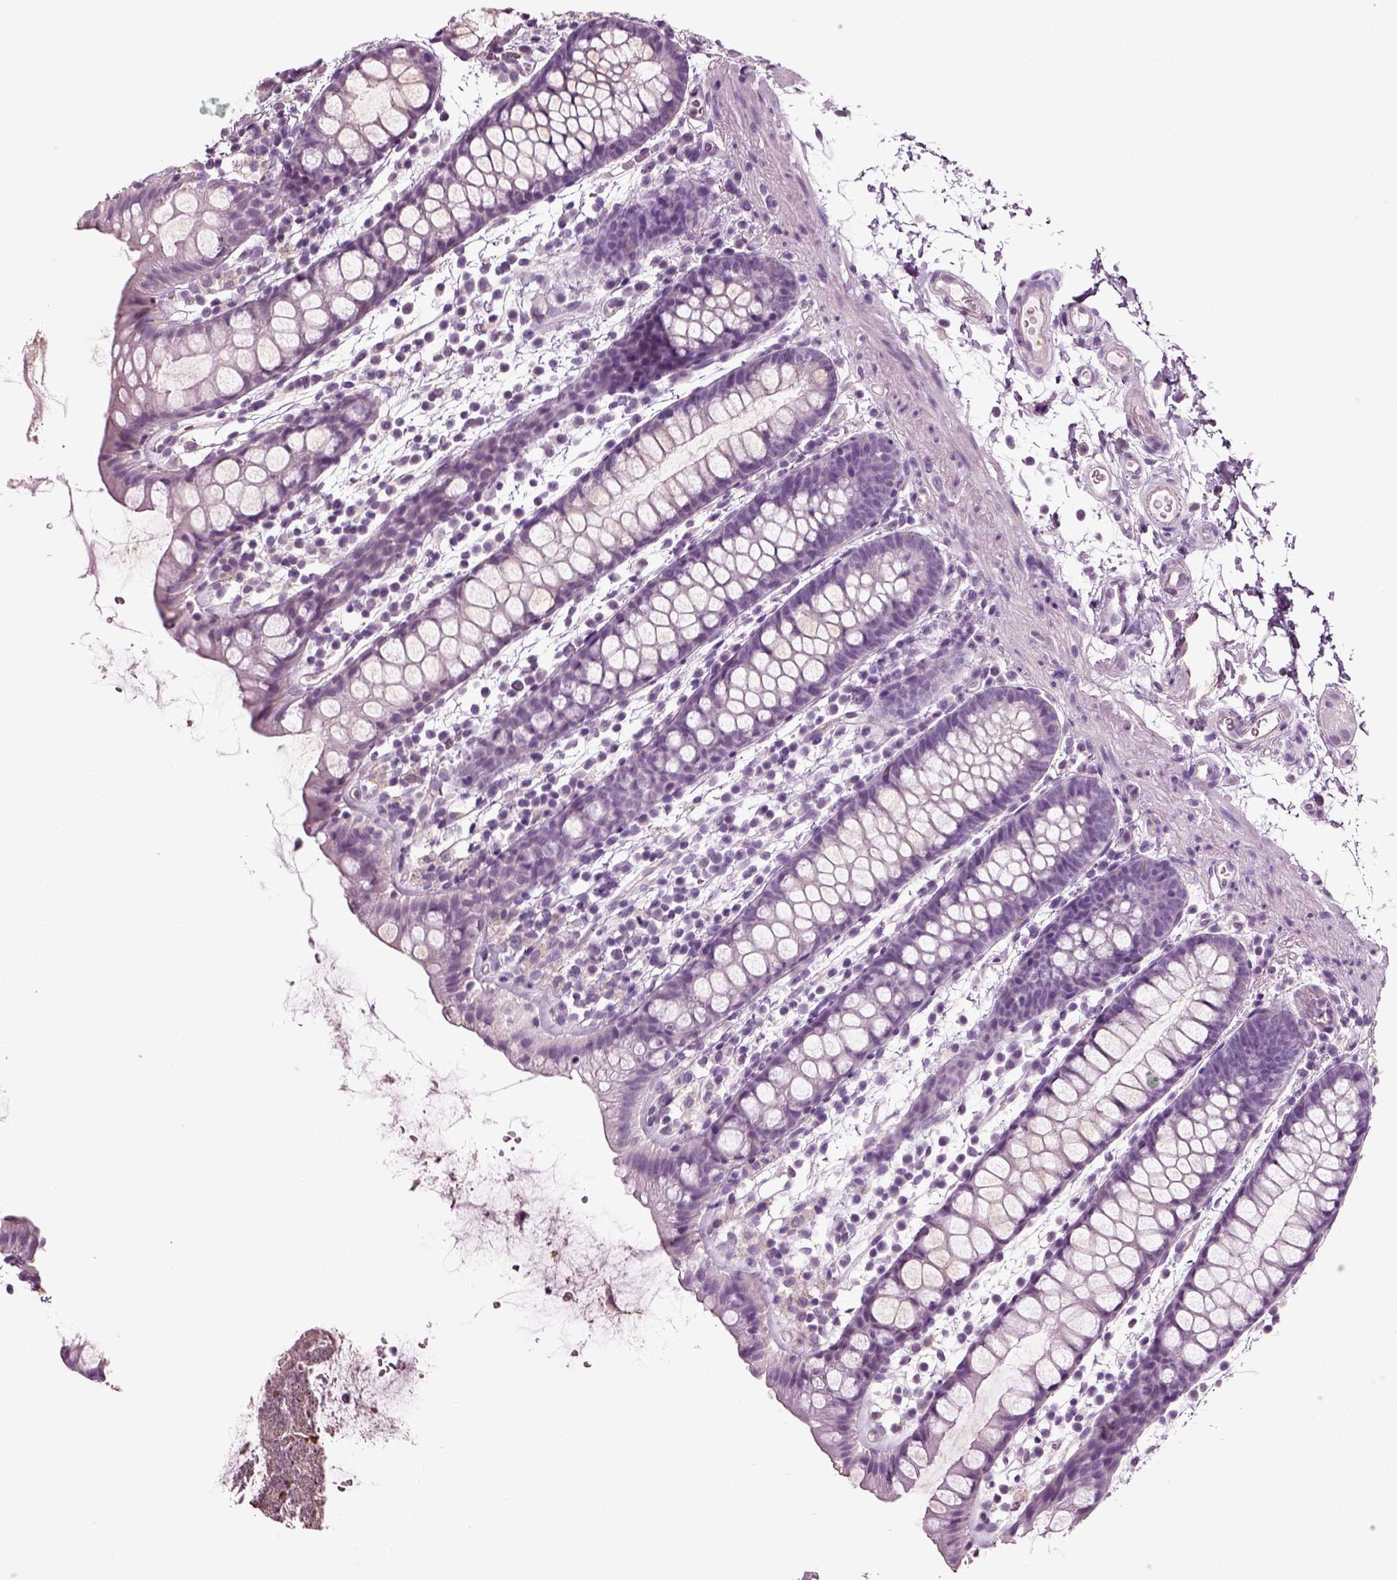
{"staining": {"intensity": "negative", "quantity": "none", "location": "none"}, "tissue": "rectum", "cell_type": "Glandular cells", "image_type": "normal", "snomed": [{"axis": "morphology", "description": "Normal tissue, NOS"}, {"axis": "topography", "description": "Rectum"}], "caption": "This is an IHC photomicrograph of unremarkable rectum. There is no staining in glandular cells.", "gene": "DEFB118", "patient": {"sex": "male", "age": 57}}